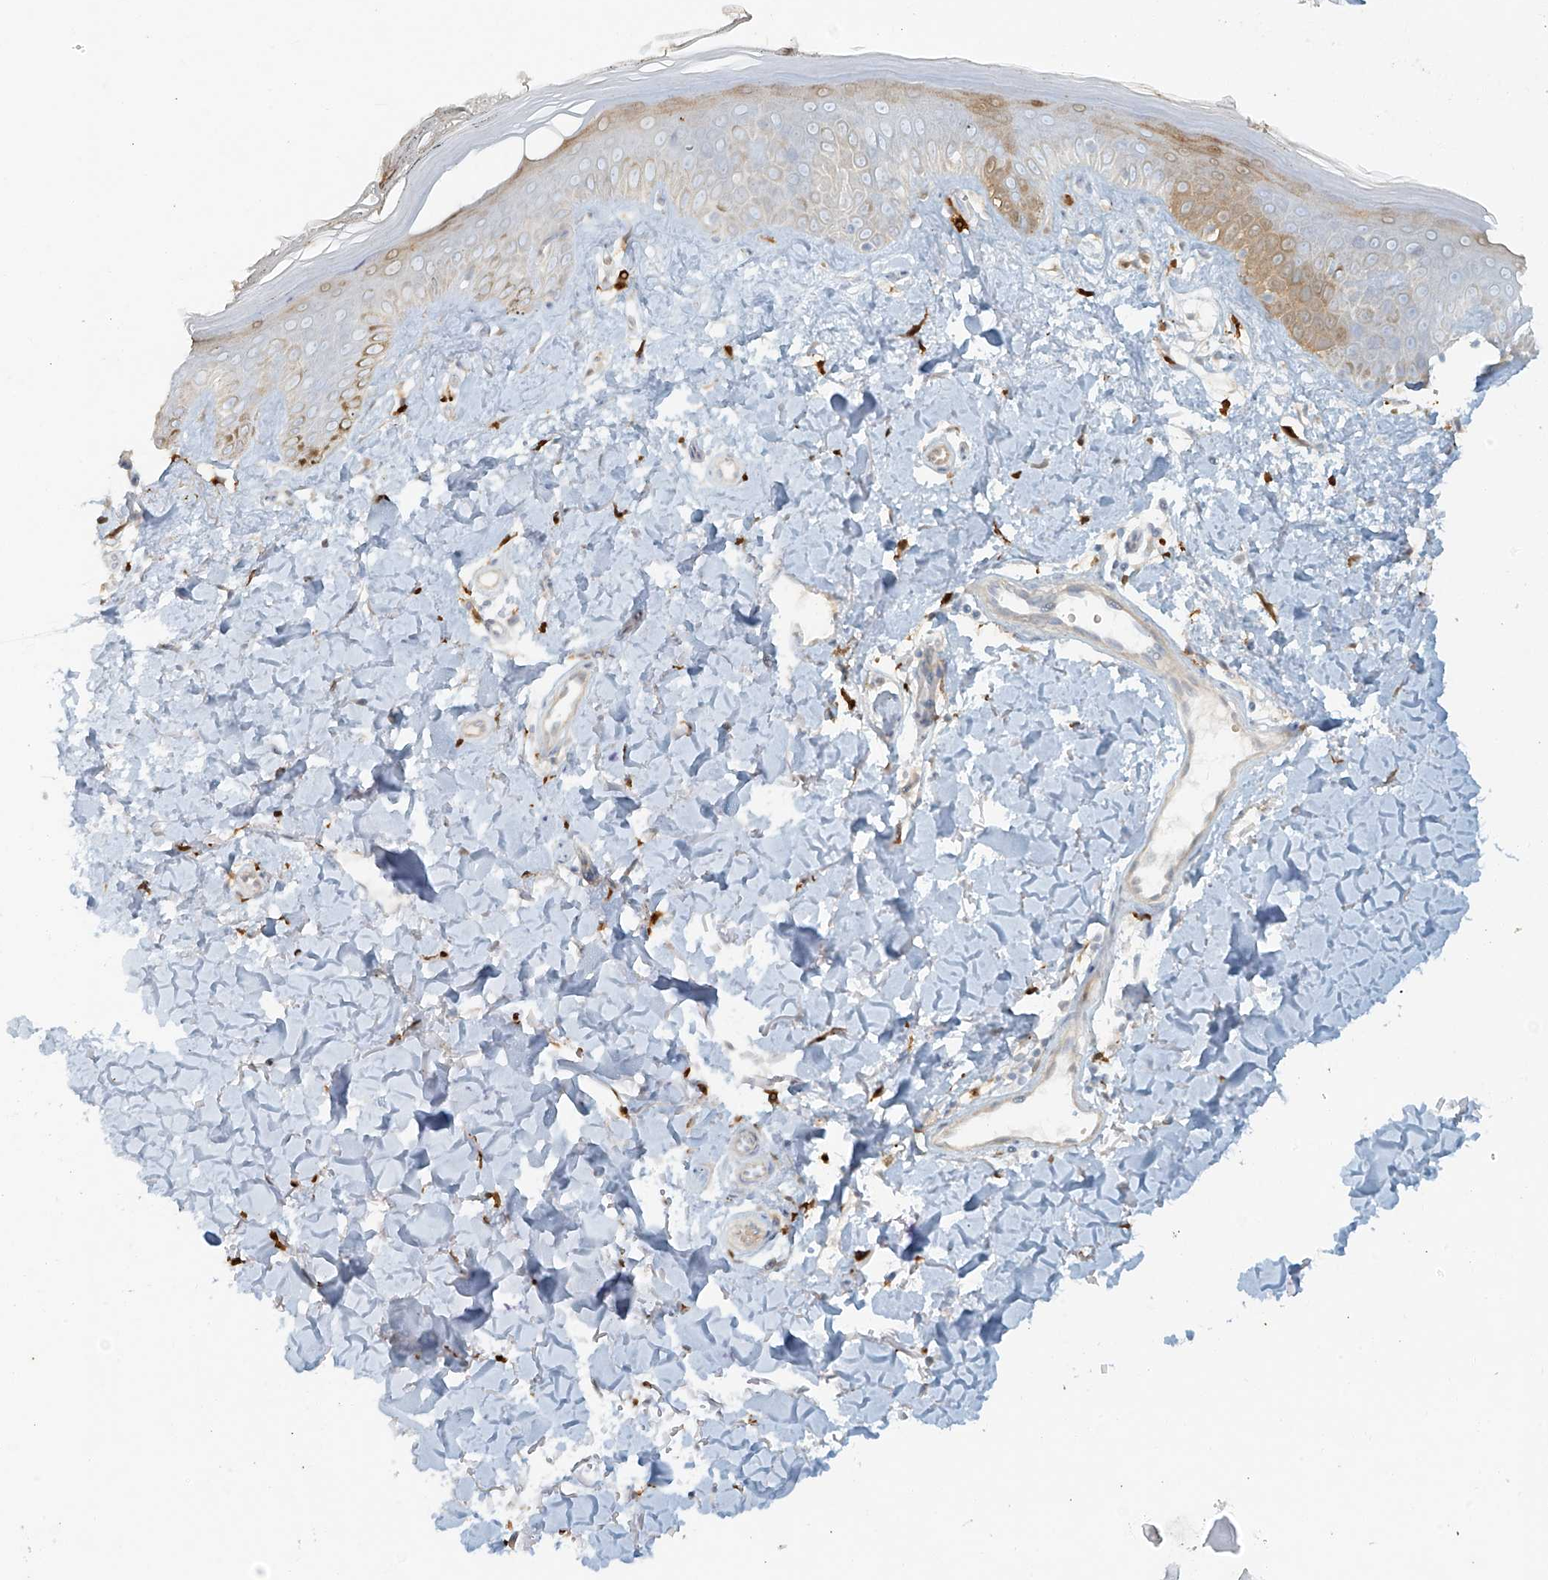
{"staining": {"intensity": "negative", "quantity": "none", "location": "none"}, "tissue": "skin", "cell_type": "Fibroblasts", "image_type": "normal", "snomed": [{"axis": "morphology", "description": "Normal tissue, NOS"}, {"axis": "topography", "description": "Skin"}], "caption": "This is an immunohistochemistry (IHC) histopathology image of normal human skin. There is no expression in fibroblasts.", "gene": "UPK1B", "patient": {"sex": "female", "age": 64}}